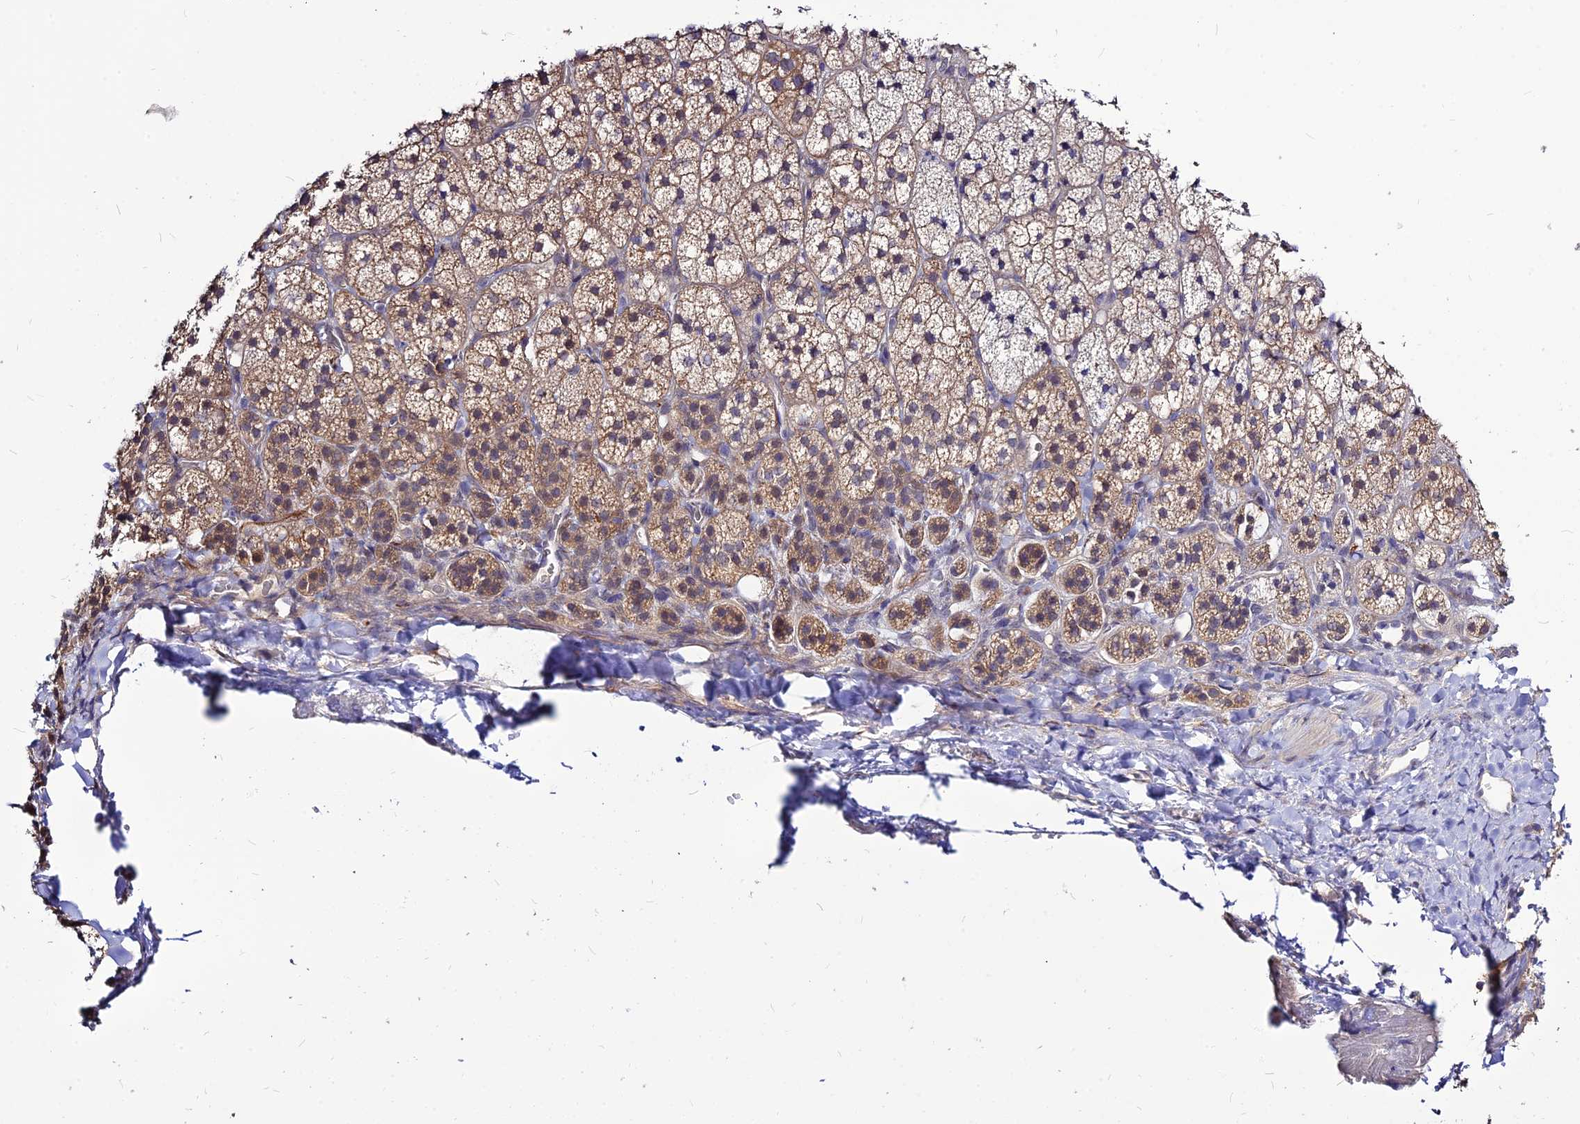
{"staining": {"intensity": "moderate", "quantity": "<25%", "location": "cytoplasmic/membranous"}, "tissue": "adrenal gland", "cell_type": "Glandular cells", "image_type": "normal", "snomed": [{"axis": "morphology", "description": "Normal tissue, NOS"}, {"axis": "topography", "description": "Adrenal gland"}], "caption": "Glandular cells display moderate cytoplasmic/membranous positivity in approximately <25% of cells in unremarkable adrenal gland.", "gene": "CZIB", "patient": {"sex": "female", "age": 44}}